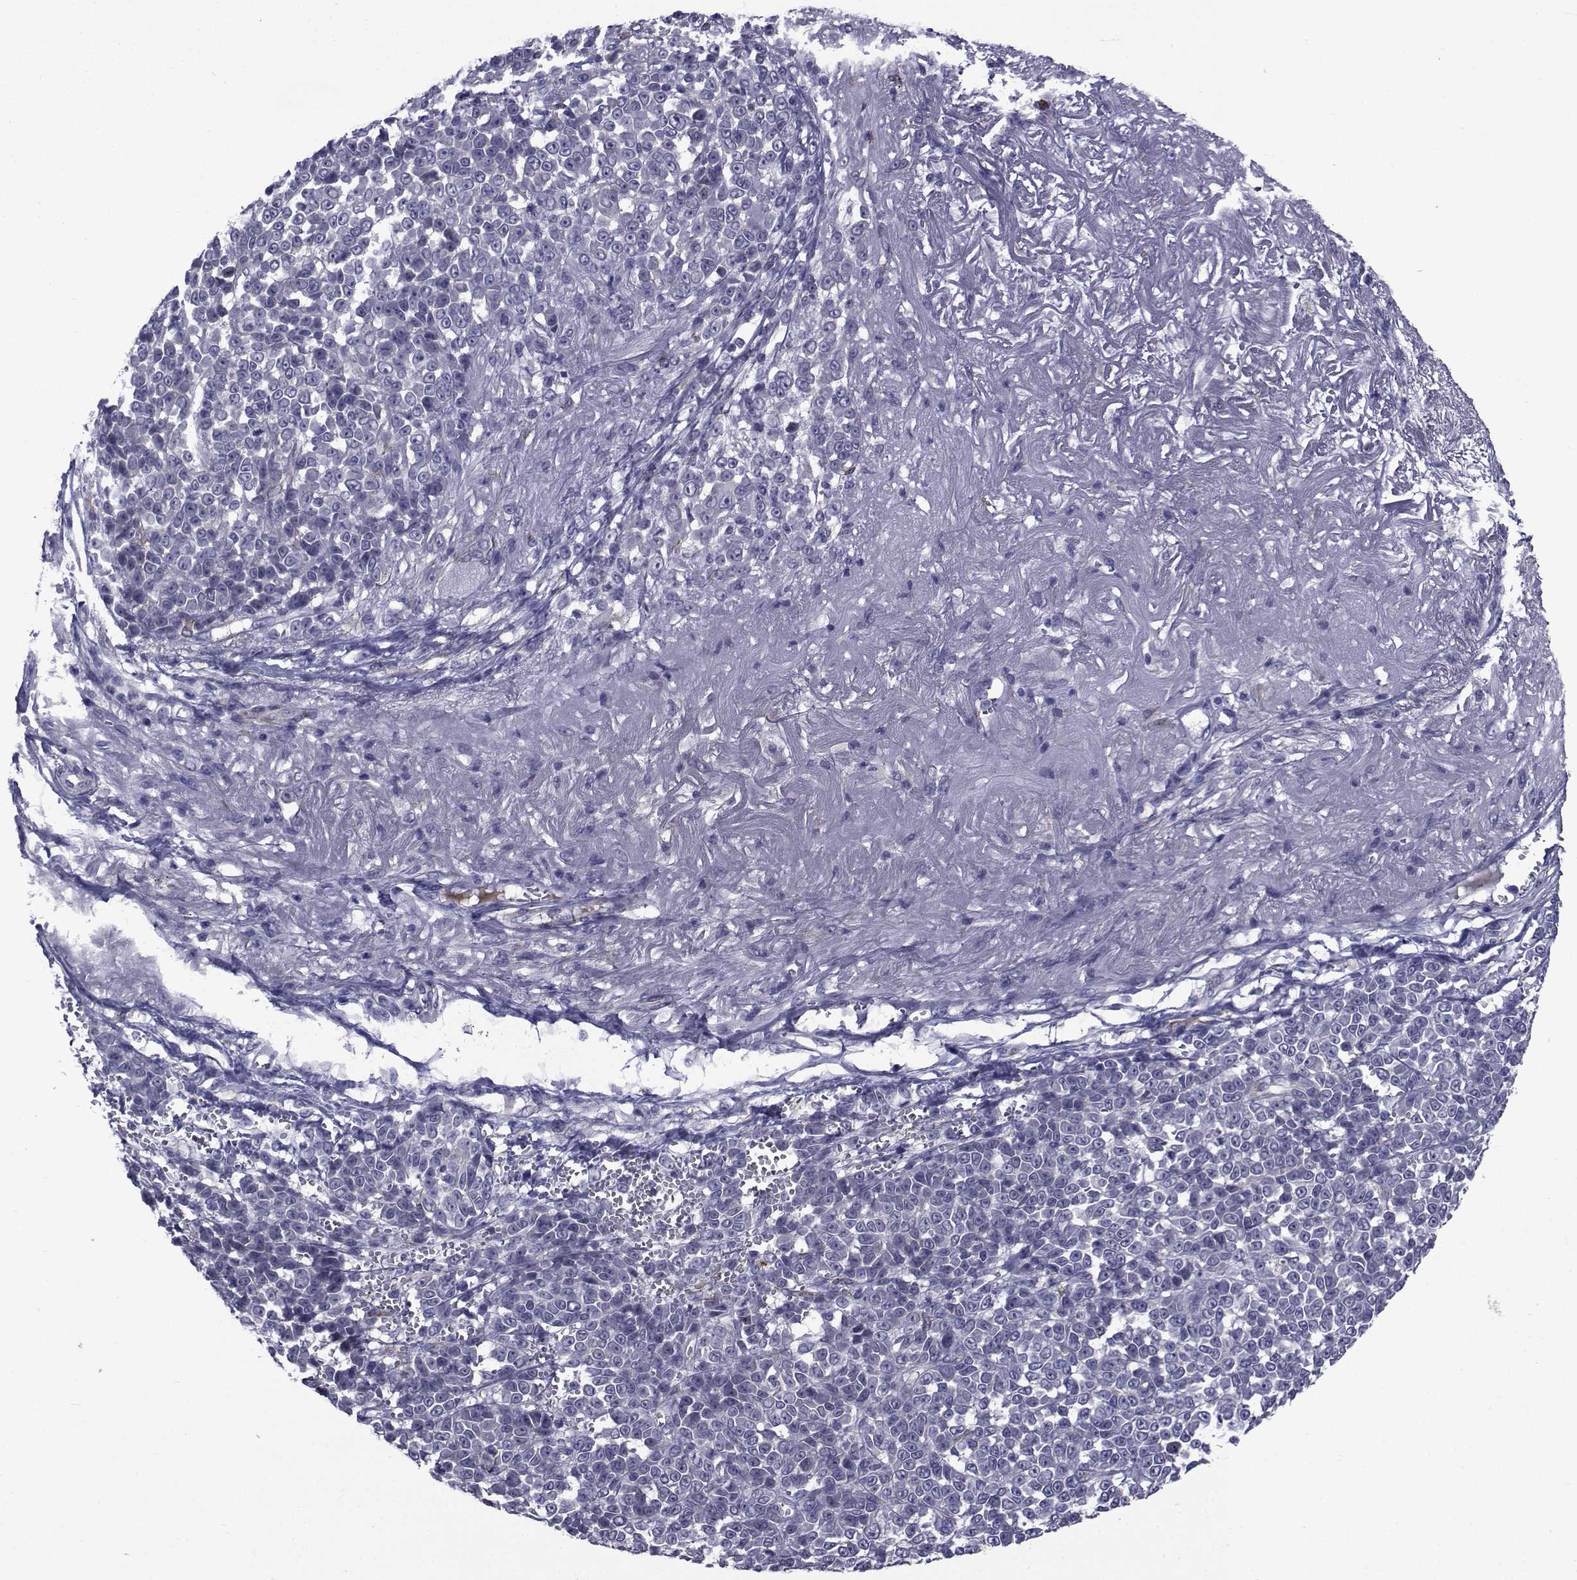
{"staining": {"intensity": "negative", "quantity": "none", "location": "none"}, "tissue": "melanoma", "cell_type": "Tumor cells", "image_type": "cancer", "snomed": [{"axis": "morphology", "description": "Malignant melanoma, NOS"}, {"axis": "topography", "description": "Skin"}], "caption": "The histopathology image demonstrates no significant positivity in tumor cells of melanoma.", "gene": "SEMA5B", "patient": {"sex": "female", "age": 95}}